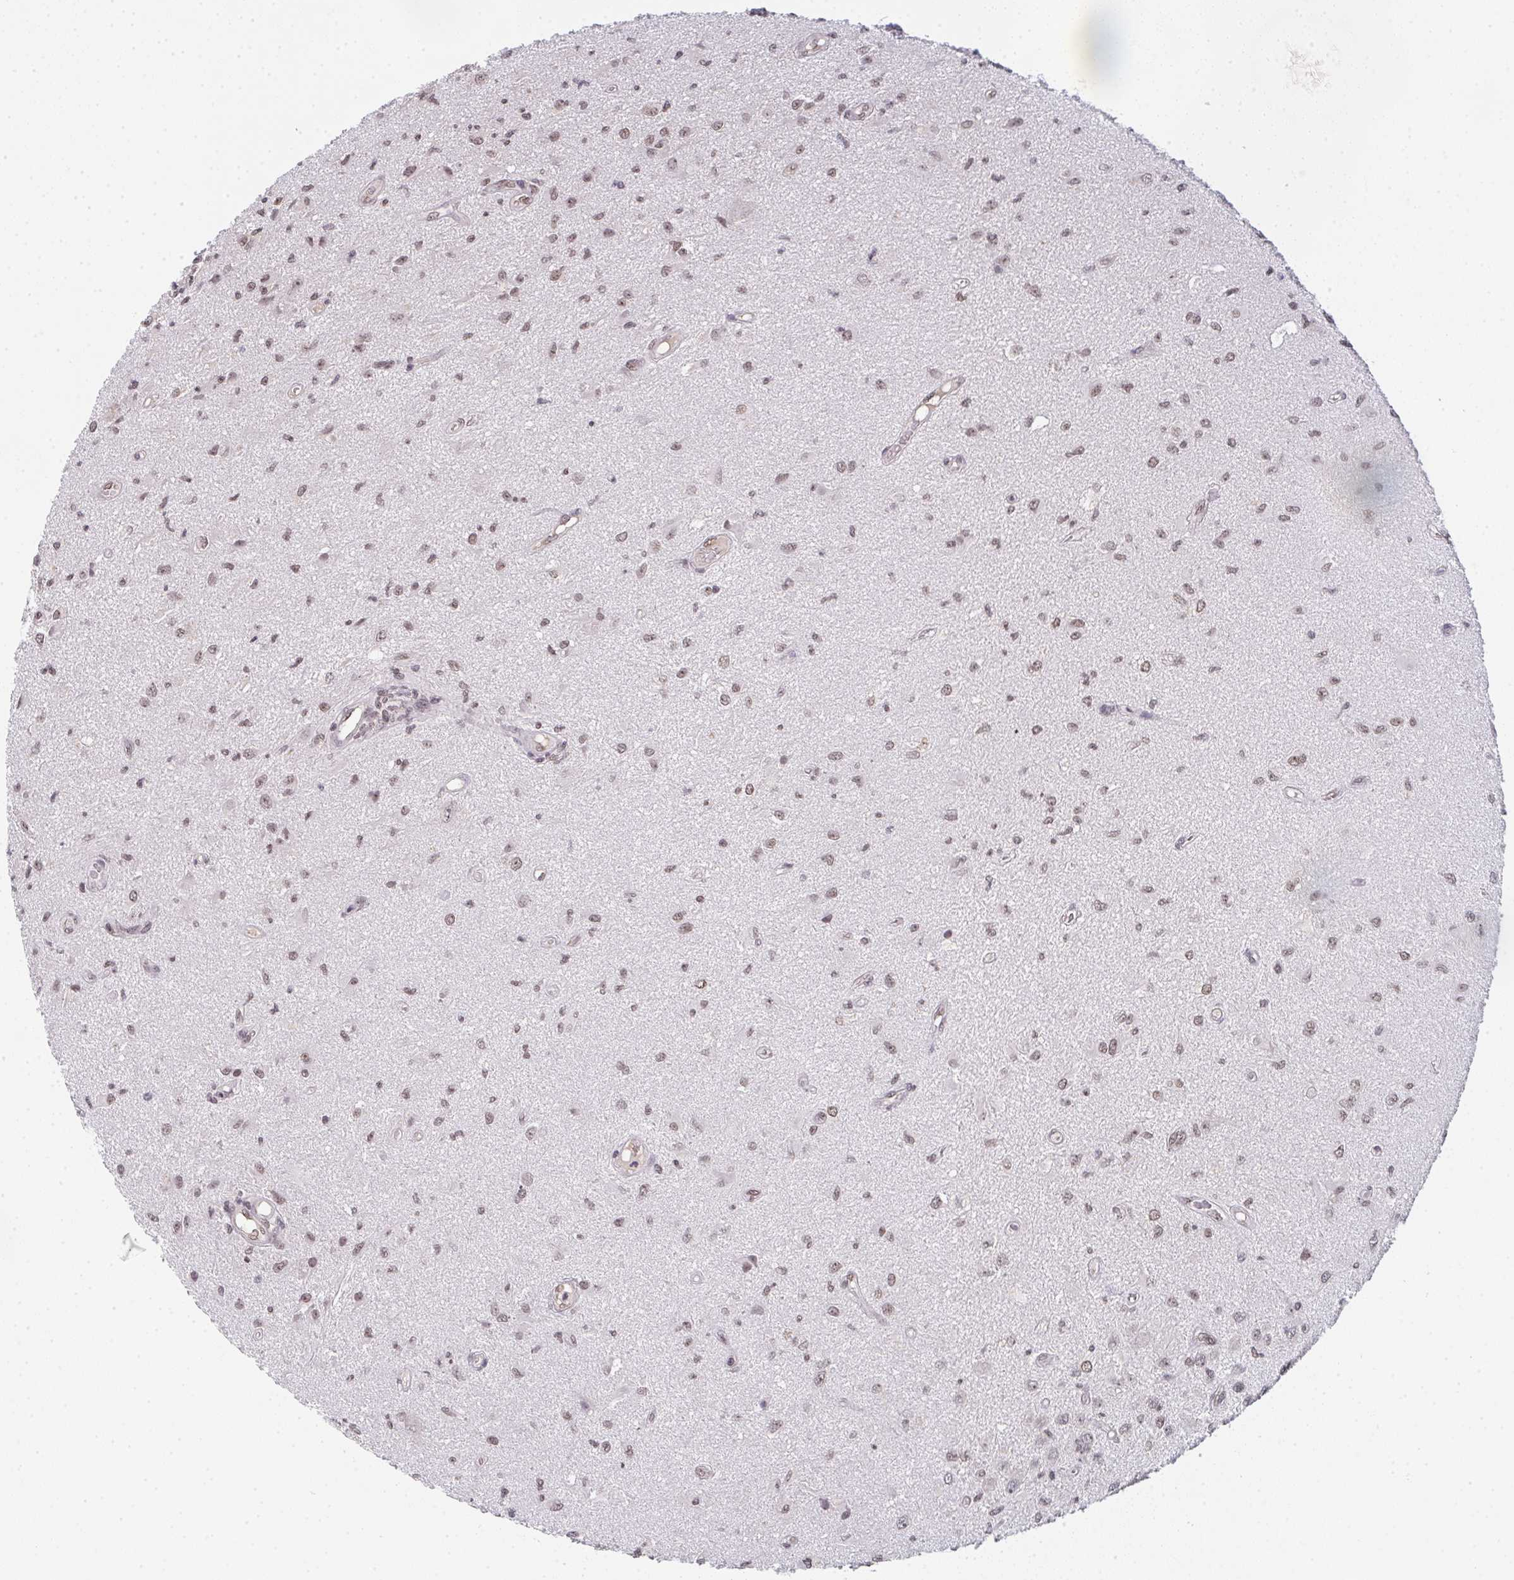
{"staining": {"intensity": "weak", "quantity": ">75%", "location": "nuclear"}, "tissue": "glioma", "cell_type": "Tumor cells", "image_type": "cancer", "snomed": [{"axis": "morphology", "description": "Glioma, malignant, High grade"}, {"axis": "topography", "description": "Brain"}], "caption": "A photomicrograph of glioma stained for a protein demonstrates weak nuclear brown staining in tumor cells.", "gene": "DKC1", "patient": {"sex": "male", "age": 67}}